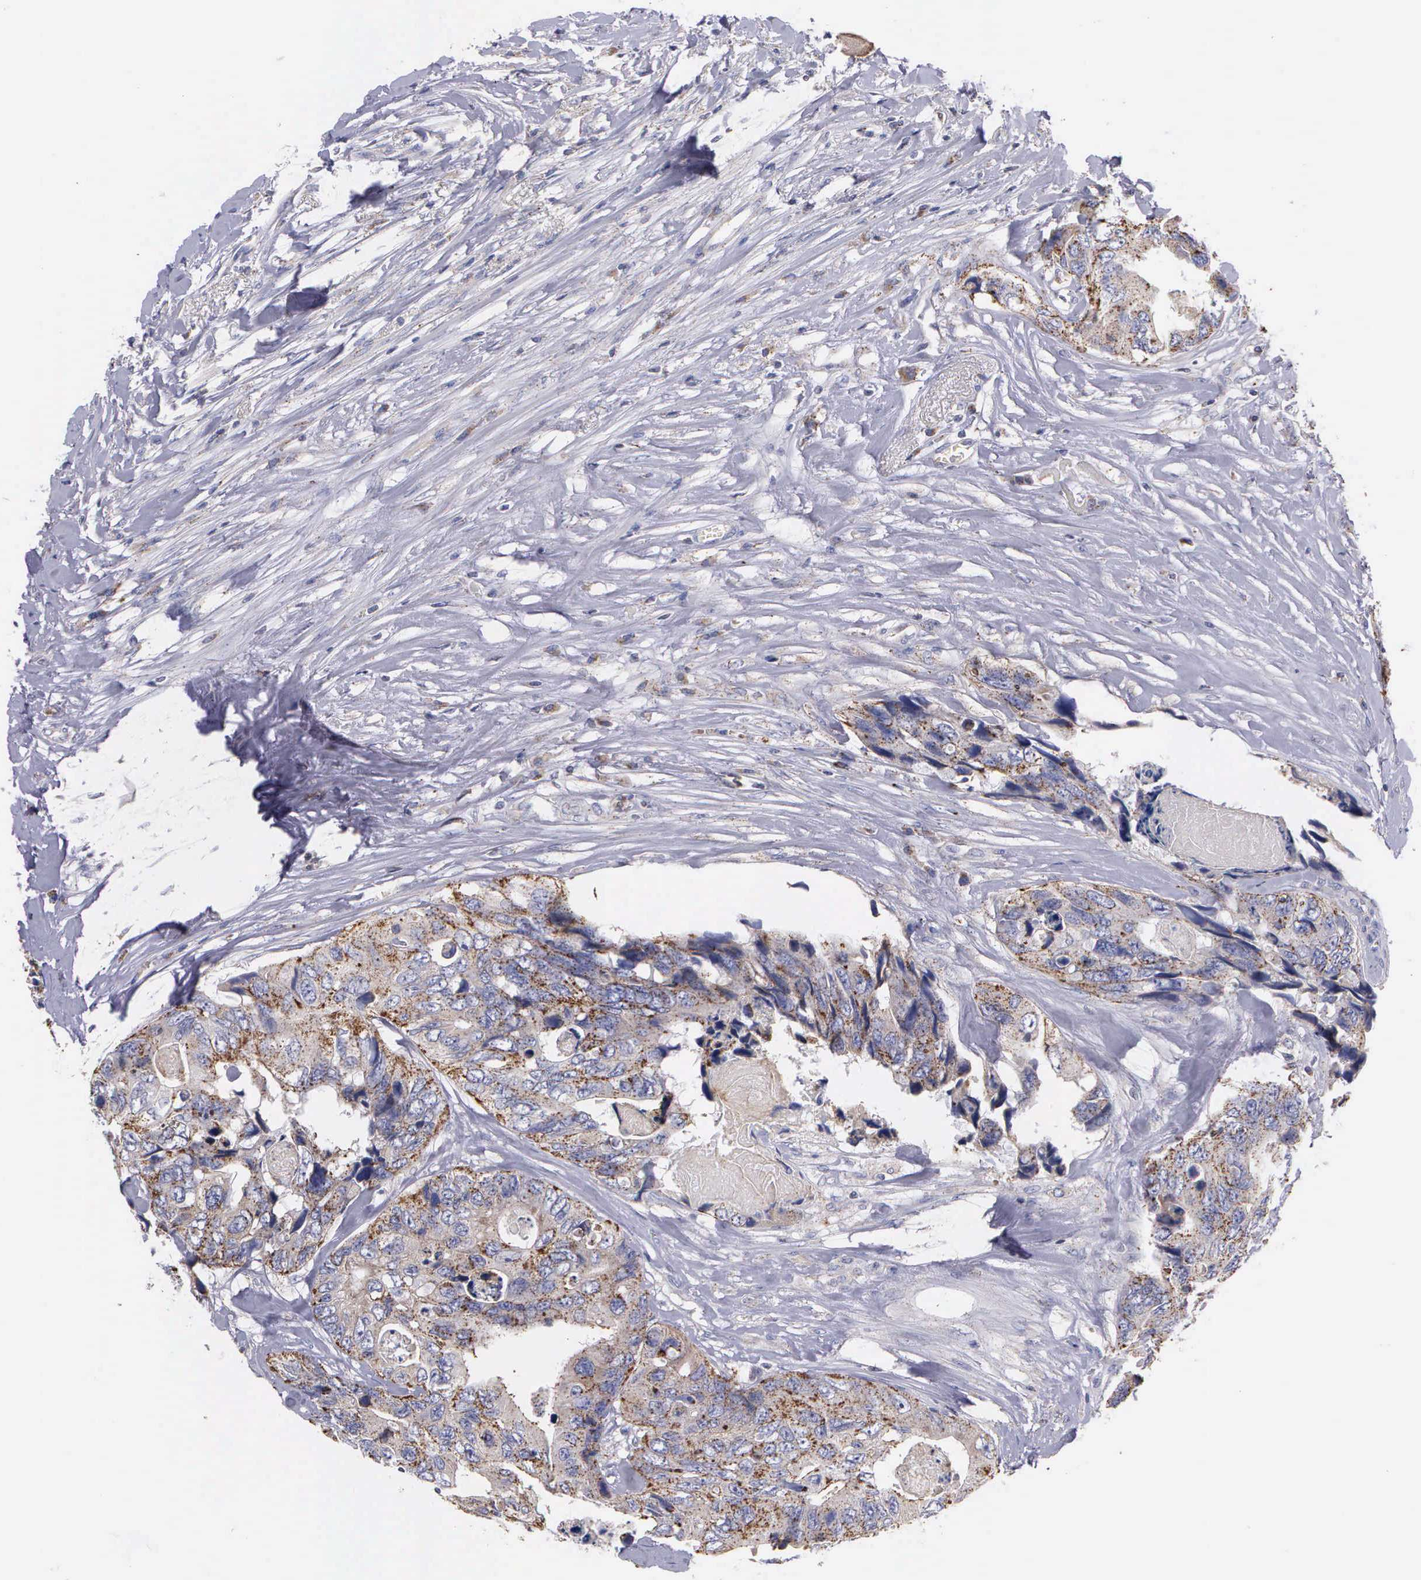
{"staining": {"intensity": "weak", "quantity": "25%-75%", "location": "cytoplasmic/membranous"}, "tissue": "colorectal cancer", "cell_type": "Tumor cells", "image_type": "cancer", "snomed": [{"axis": "morphology", "description": "Adenocarcinoma, NOS"}, {"axis": "topography", "description": "Colon"}], "caption": "Weak cytoplasmic/membranous protein staining is present in about 25%-75% of tumor cells in colorectal cancer (adenocarcinoma). The staining is performed using DAB (3,3'-diaminobenzidine) brown chromogen to label protein expression. The nuclei are counter-stained blue using hematoxylin.", "gene": "MIA2", "patient": {"sex": "female", "age": 86}}